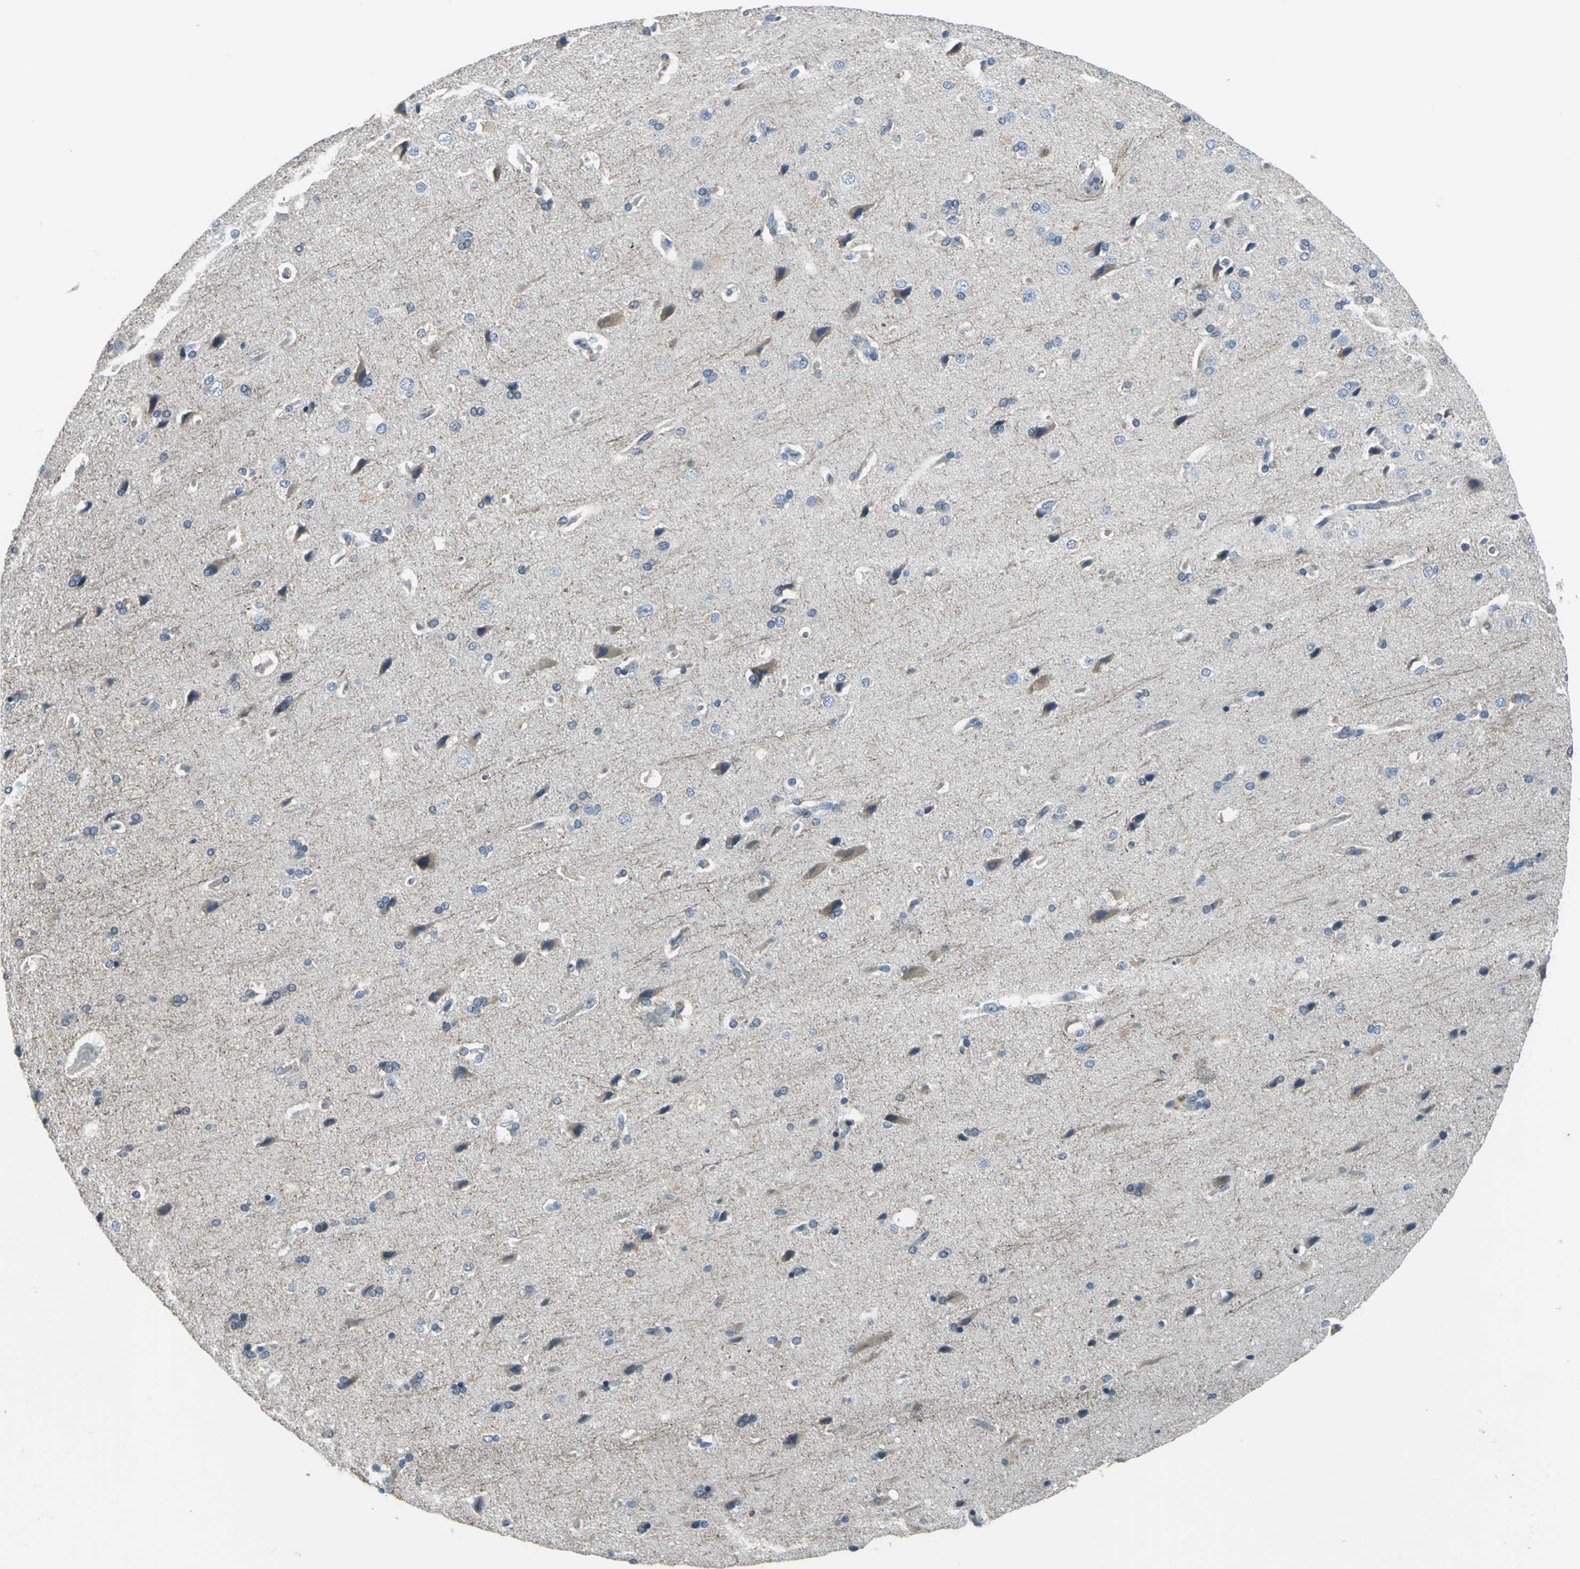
{"staining": {"intensity": "negative", "quantity": "none", "location": "none"}, "tissue": "cerebral cortex", "cell_type": "Endothelial cells", "image_type": "normal", "snomed": [{"axis": "morphology", "description": "Normal tissue, NOS"}, {"axis": "topography", "description": "Cerebral cortex"}], "caption": "Histopathology image shows no protein staining in endothelial cells of normal cerebral cortex. The staining is performed using DAB brown chromogen with nuclei counter-stained in using hematoxylin.", "gene": "CDC42EP1", "patient": {"sex": "male", "age": 62}}